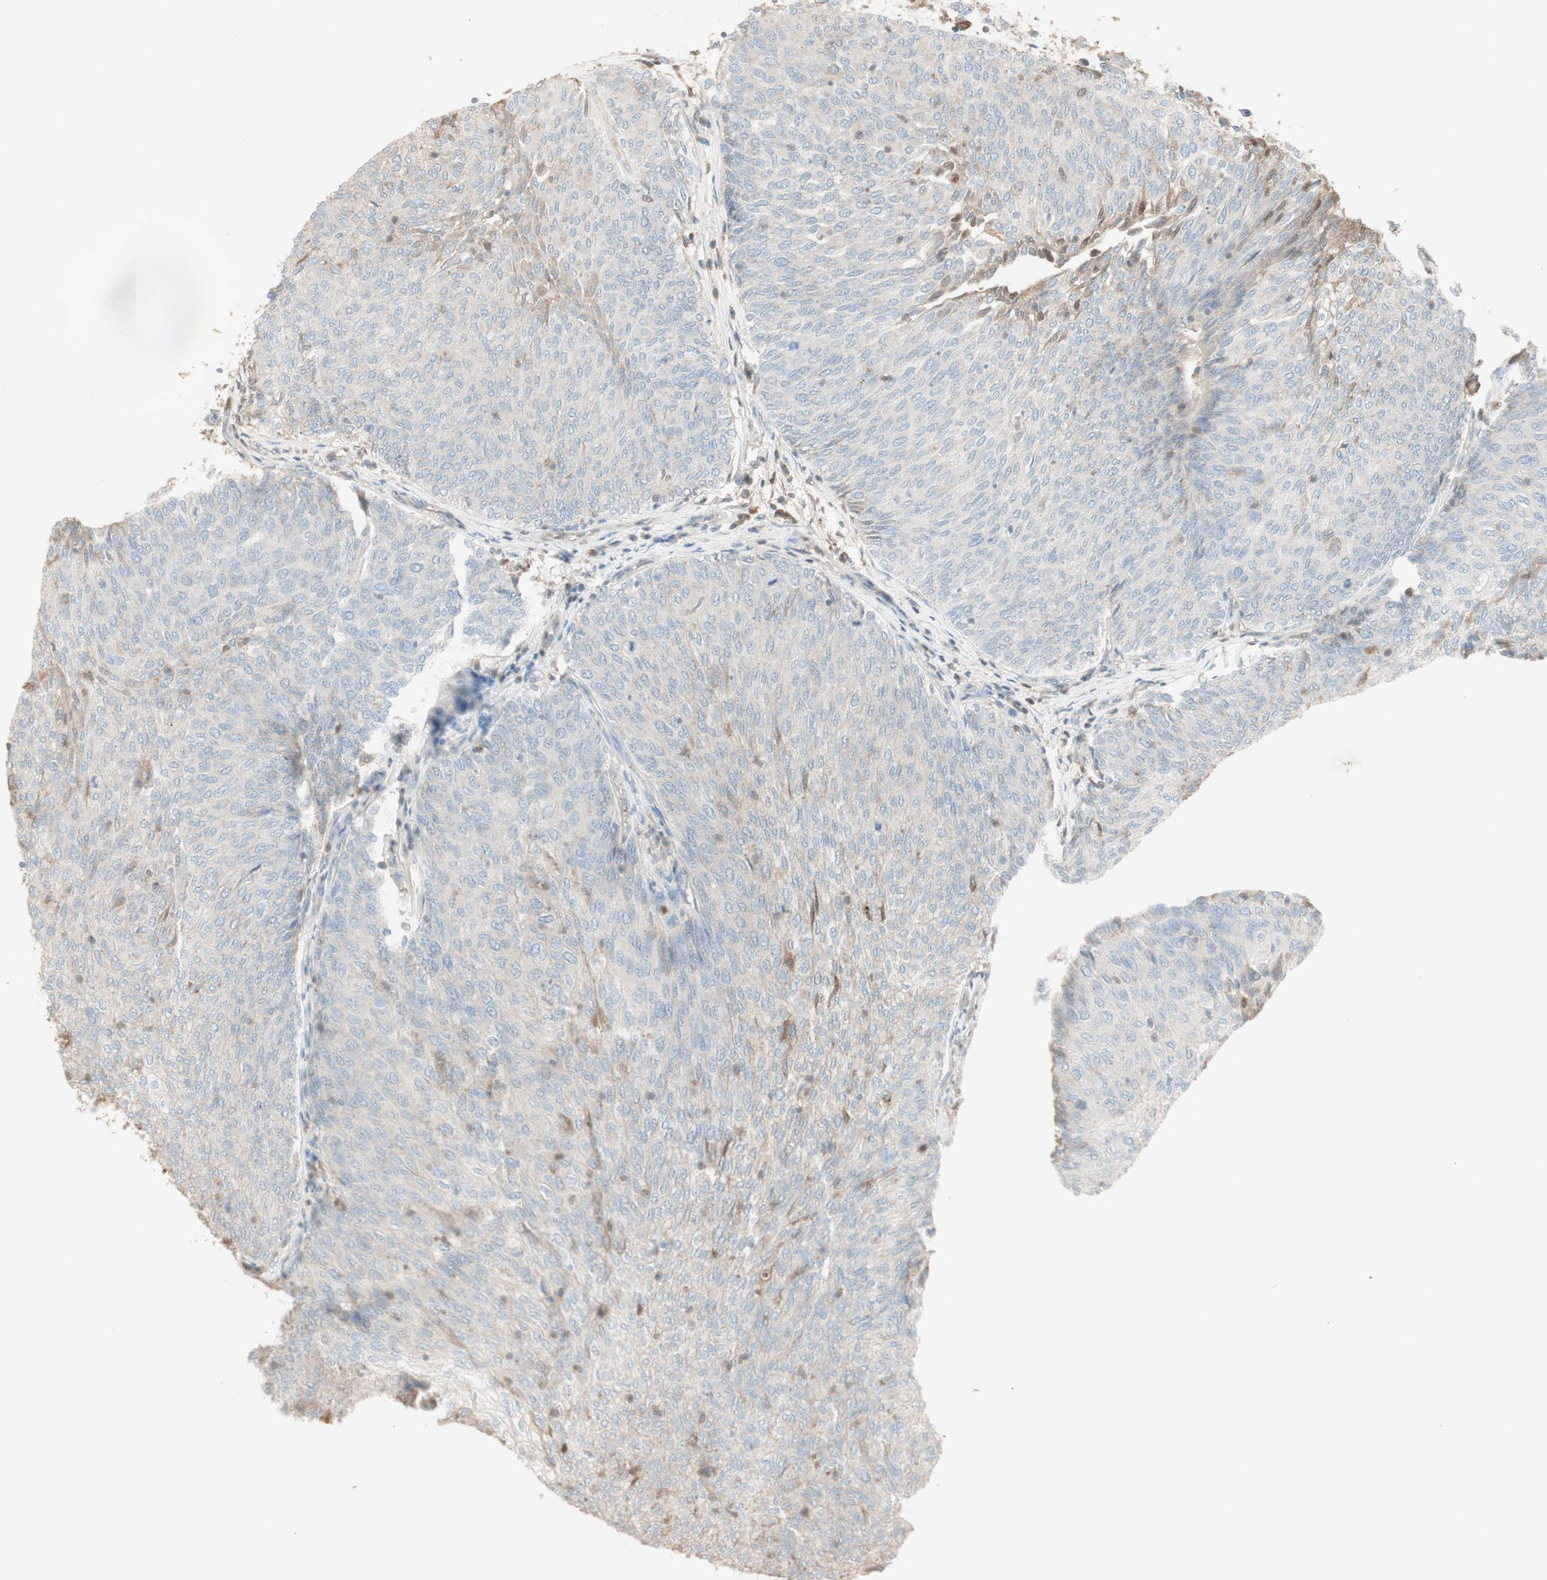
{"staining": {"intensity": "negative", "quantity": "none", "location": "none"}, "tissue": "urothelial cancer", "cell_type": "Tumor cells", "image_type": "cancer", "snomed": [{"axis": "morphology", "description": "Urothelial carcinoma, Low grade"}, {"axis": "topography", "description": "Urinary bladder"}], "caption": "DAB immunohistochemical staining of urothelial cancer reveals no significant positivity in tumor cells.", "gene": "IFNG", "patient": {"sex": "female", "age": 79}}